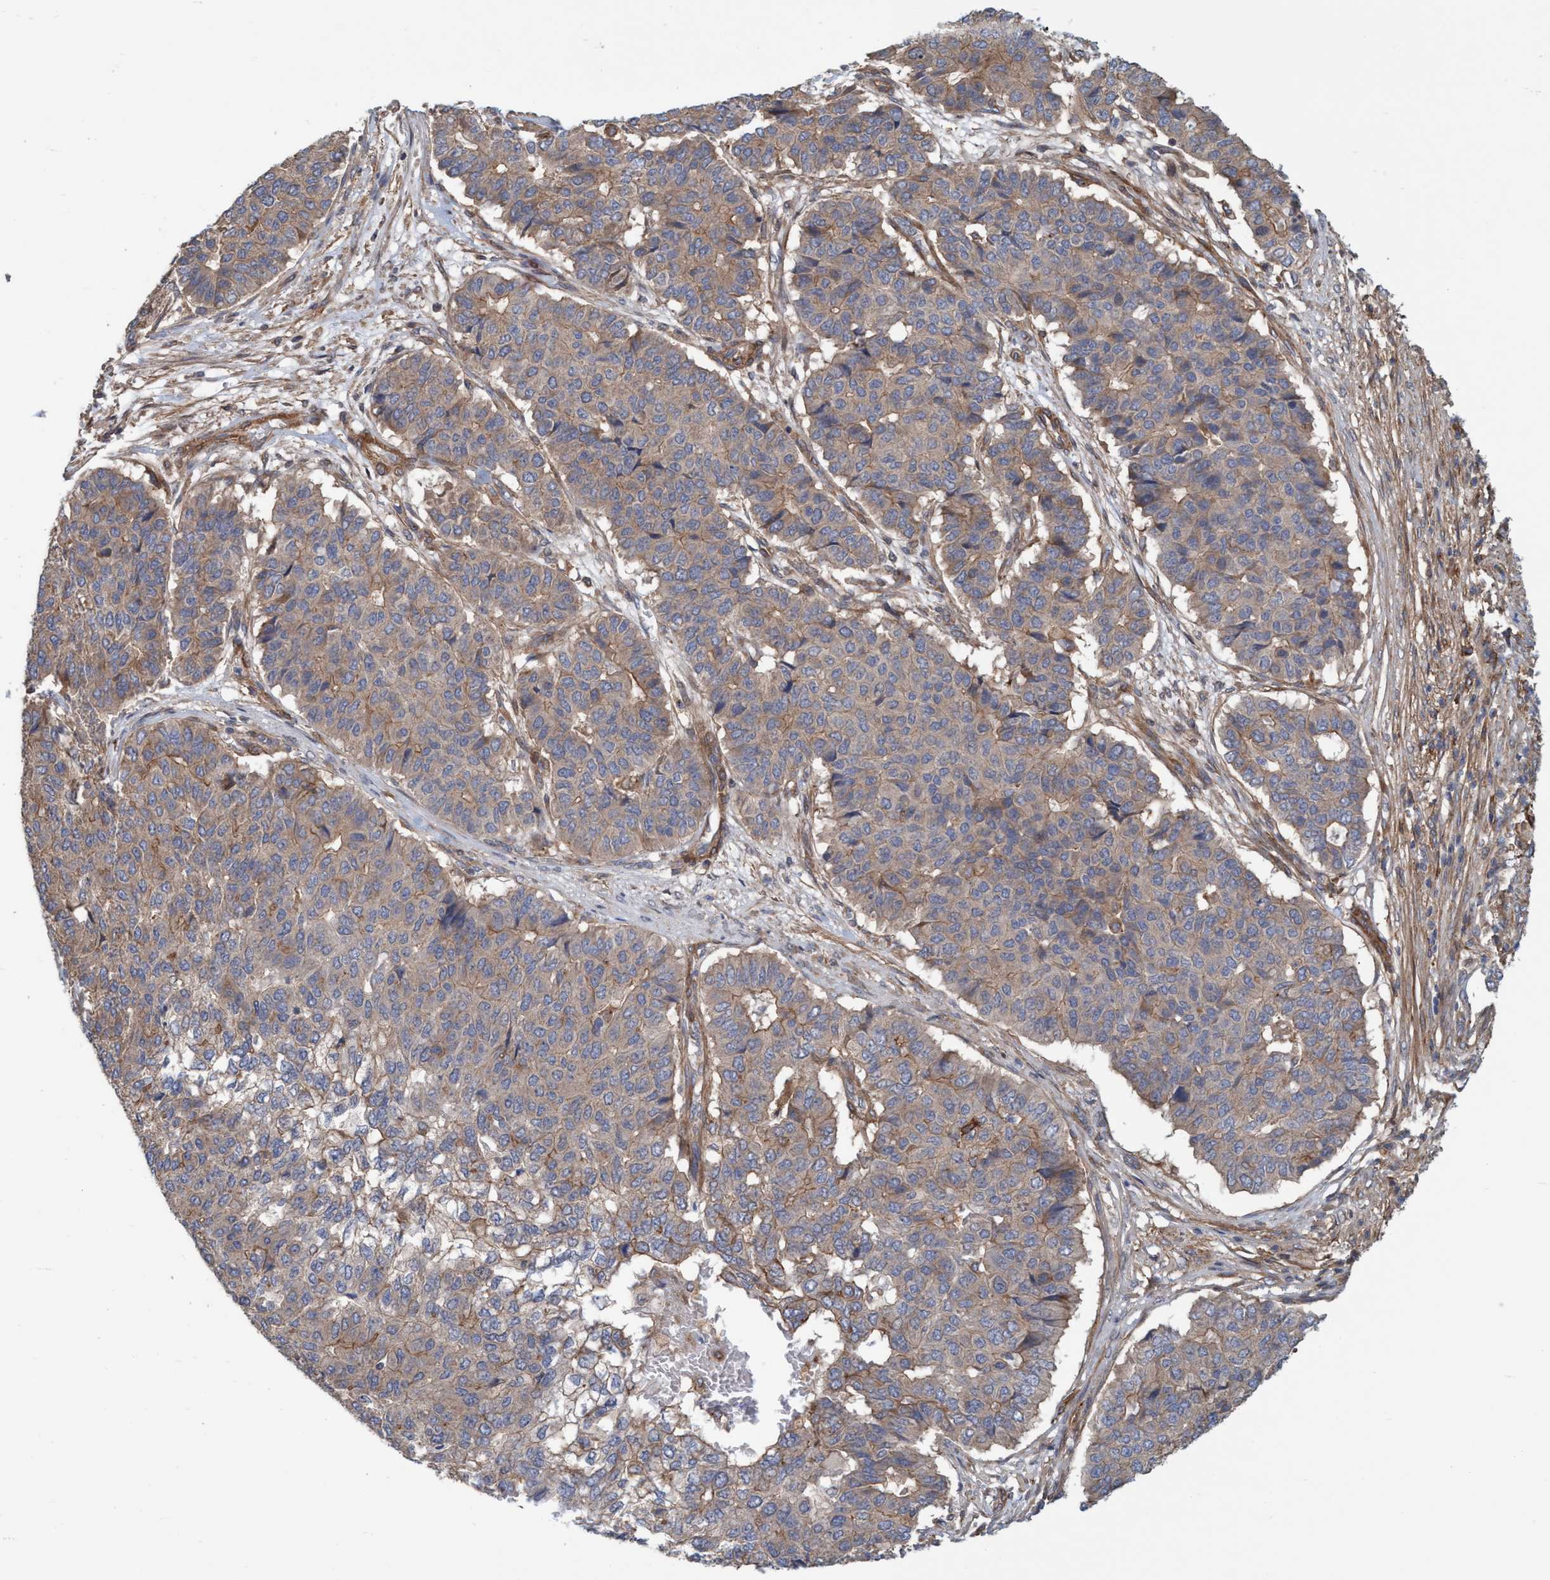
{"staining": {"intensity": "moderate", "quantity": ">75%", "location": "cytoplasmic/membranous"}, "tissue": "pancreatic cancer", "cell_type": "Tumor cells", "image_type": "cancer", "snomed": [{"axis": "morphology", "description": "Adenocarcinoma, NOS"}, {"axis": "topography", "description": "Pancreas"}], "caption": "A micrograph of pancreatic cancer (adenocarcinoma) stained for a protein reveals moderate cytoplasmic/membranous brown staining in tumor cells. The staining was performed using DAB, with brown indicating positive protein expression. Nuclei are stained blue with hematoxylin.", "gene": "SPECC1", "patient": {"sex": "male", "age": 50}}